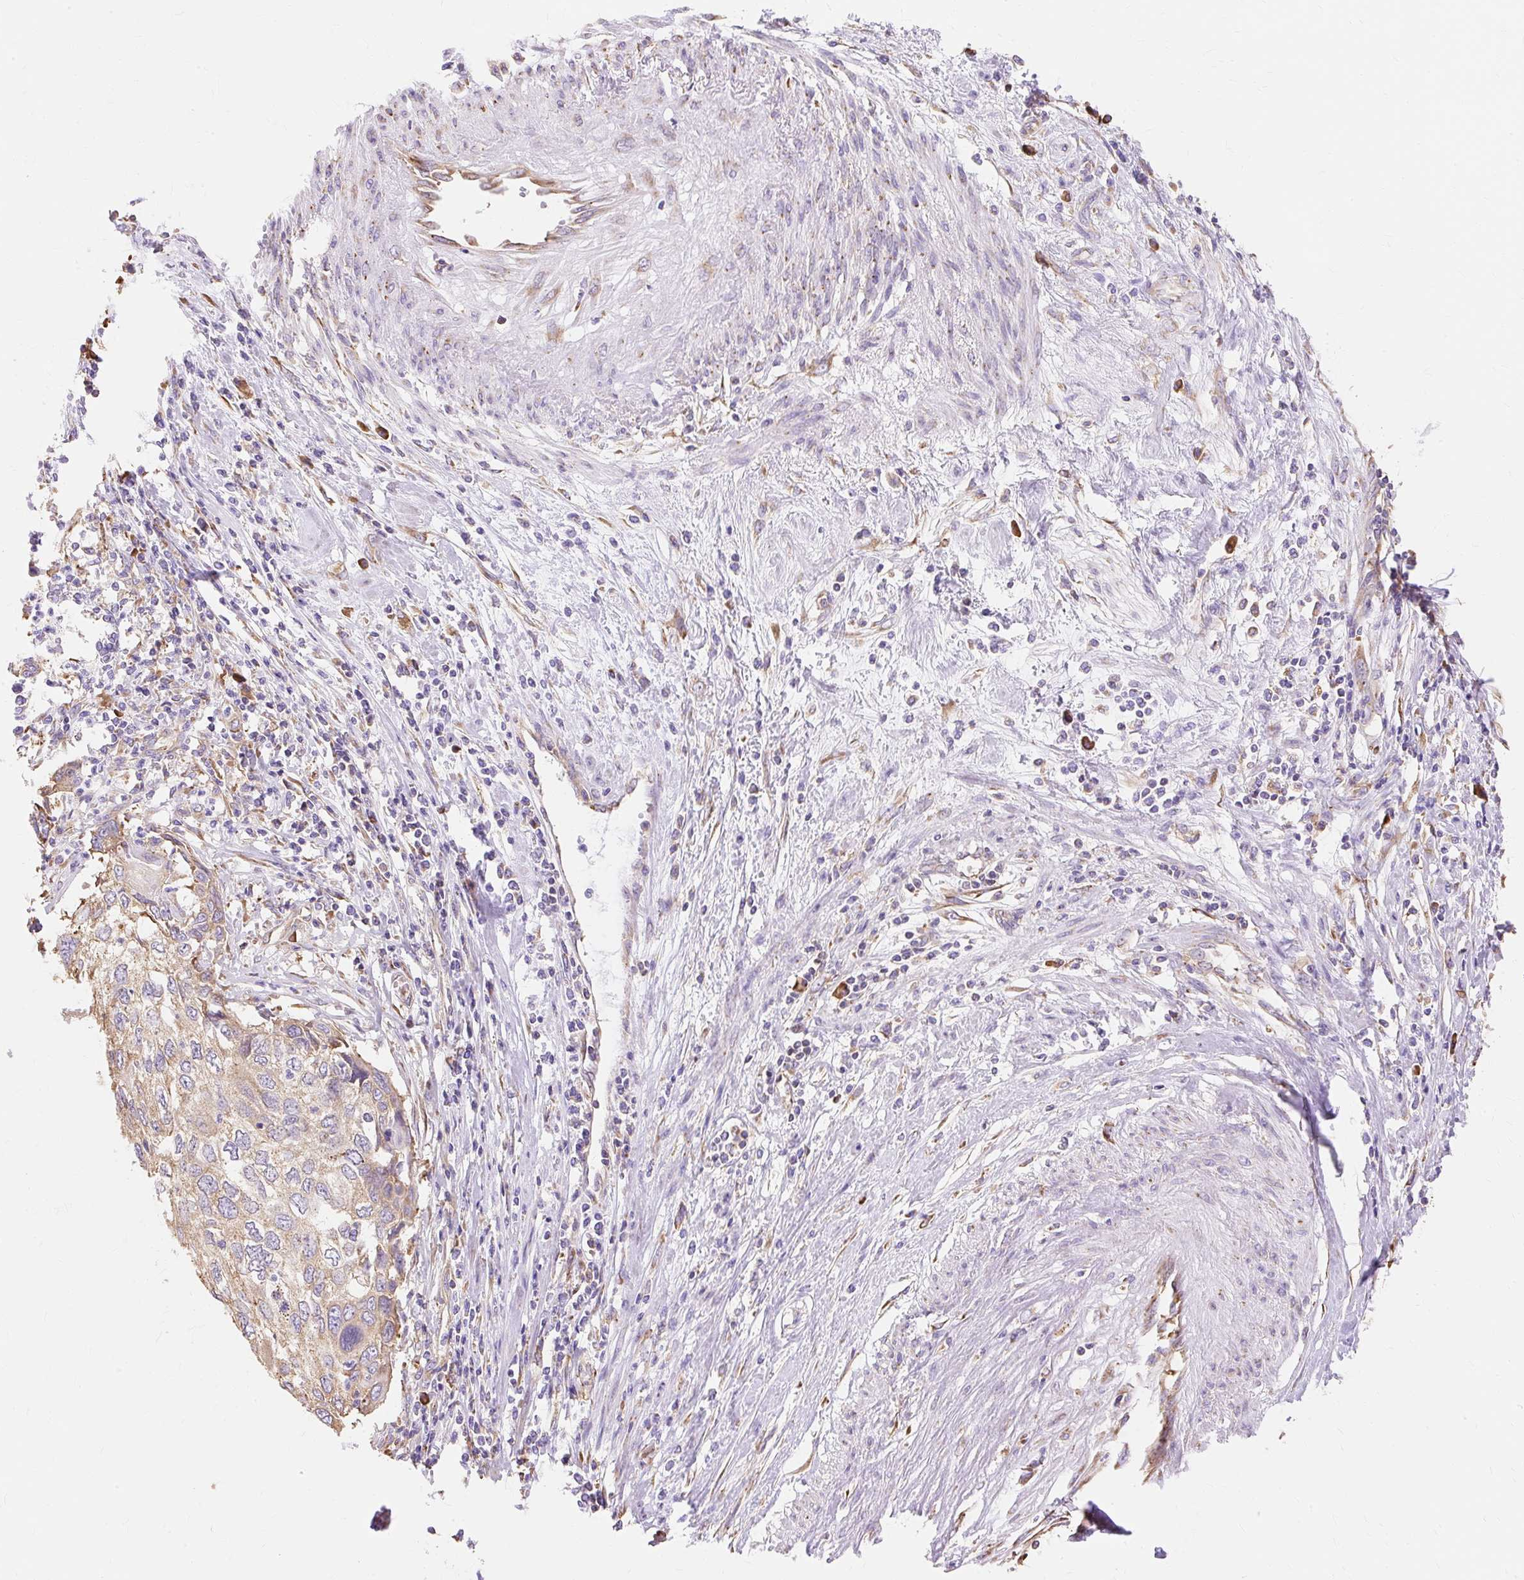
{"staining": {"intensity": "weak", "quantity": "25%-75%", "location": "cytoplasmic/membranous"}, "tissue": "cervical cancer", "cell_type": "Tumor cells", "image_type": "cancer", "snomed": [{"axis": "morphology", "description": "Squamous cell carcinoma, NOS"}, {"axis": "topography", "description": "Cervix"}], "caption": "IHC staining of cervical cancer (squamous cell carcinoma), which reveals low levels of weak cytoplasmic/membranous staining in about 25%-75% of tumor cells indicating weak cytoplasmic/membranous protein expression. The staining was performed using DAB (brown) for protein detection and nuclei were counterstained in hematoxylin (blue).", "gene": "RPS17", "patient": {"sex": "female", "age": 70}}